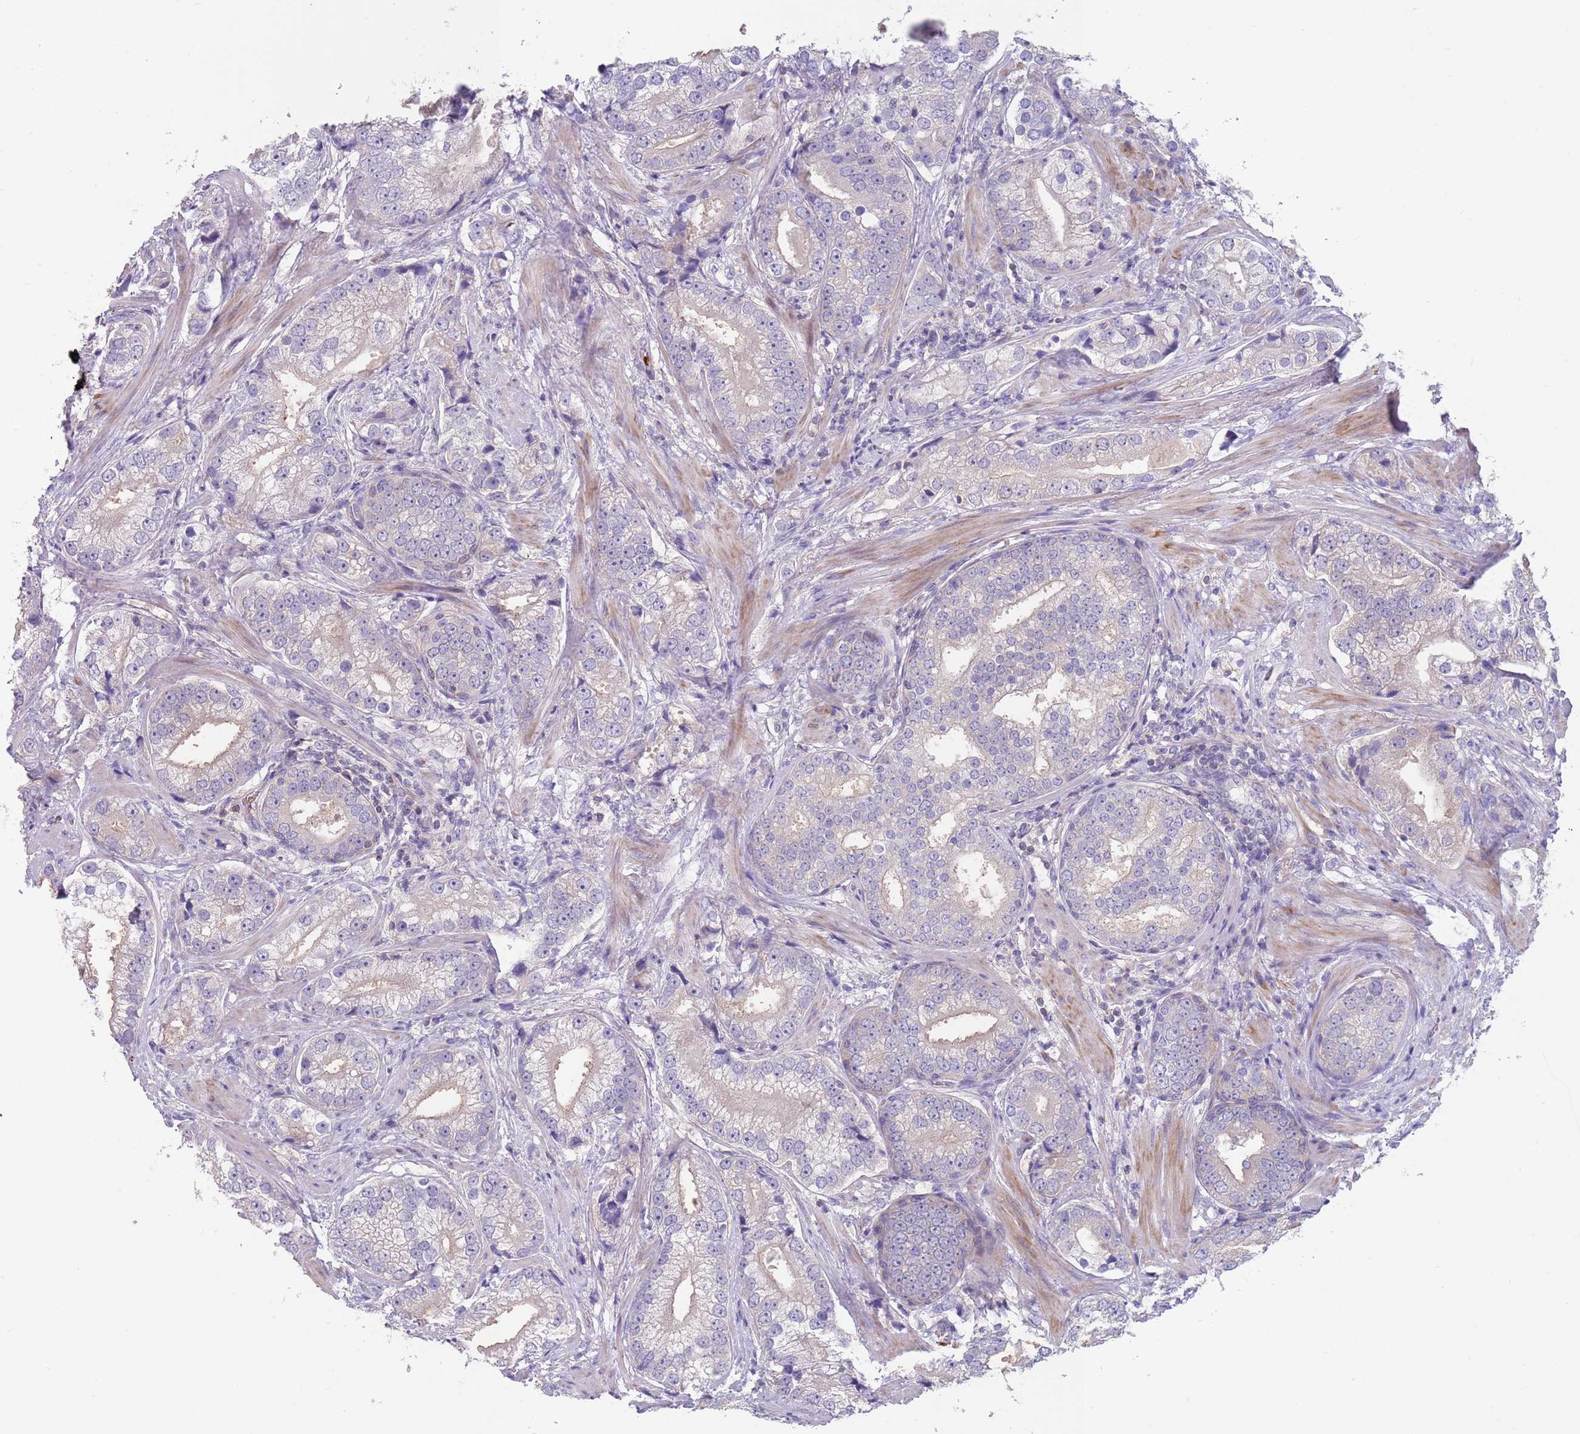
{"staining": {"intensity": "negative", "quantity": "none", "location": "none"}, "tissue": "prostate cancer", "cell_type": "Tumor cells", "image_type": "cancer", "snomed": [{"axis": "morphology", "description": "Adenocarcinoma, High grade"}, {"axis": "topography", "description": "Prostate"}], "caption": "This is an IHC photomicrograph of high-grade adenocarcinoma (prostate). There is no positivity in tumor cells.", "gene": "ZNF14", "patient": {"sex": "male", "age": 75}}